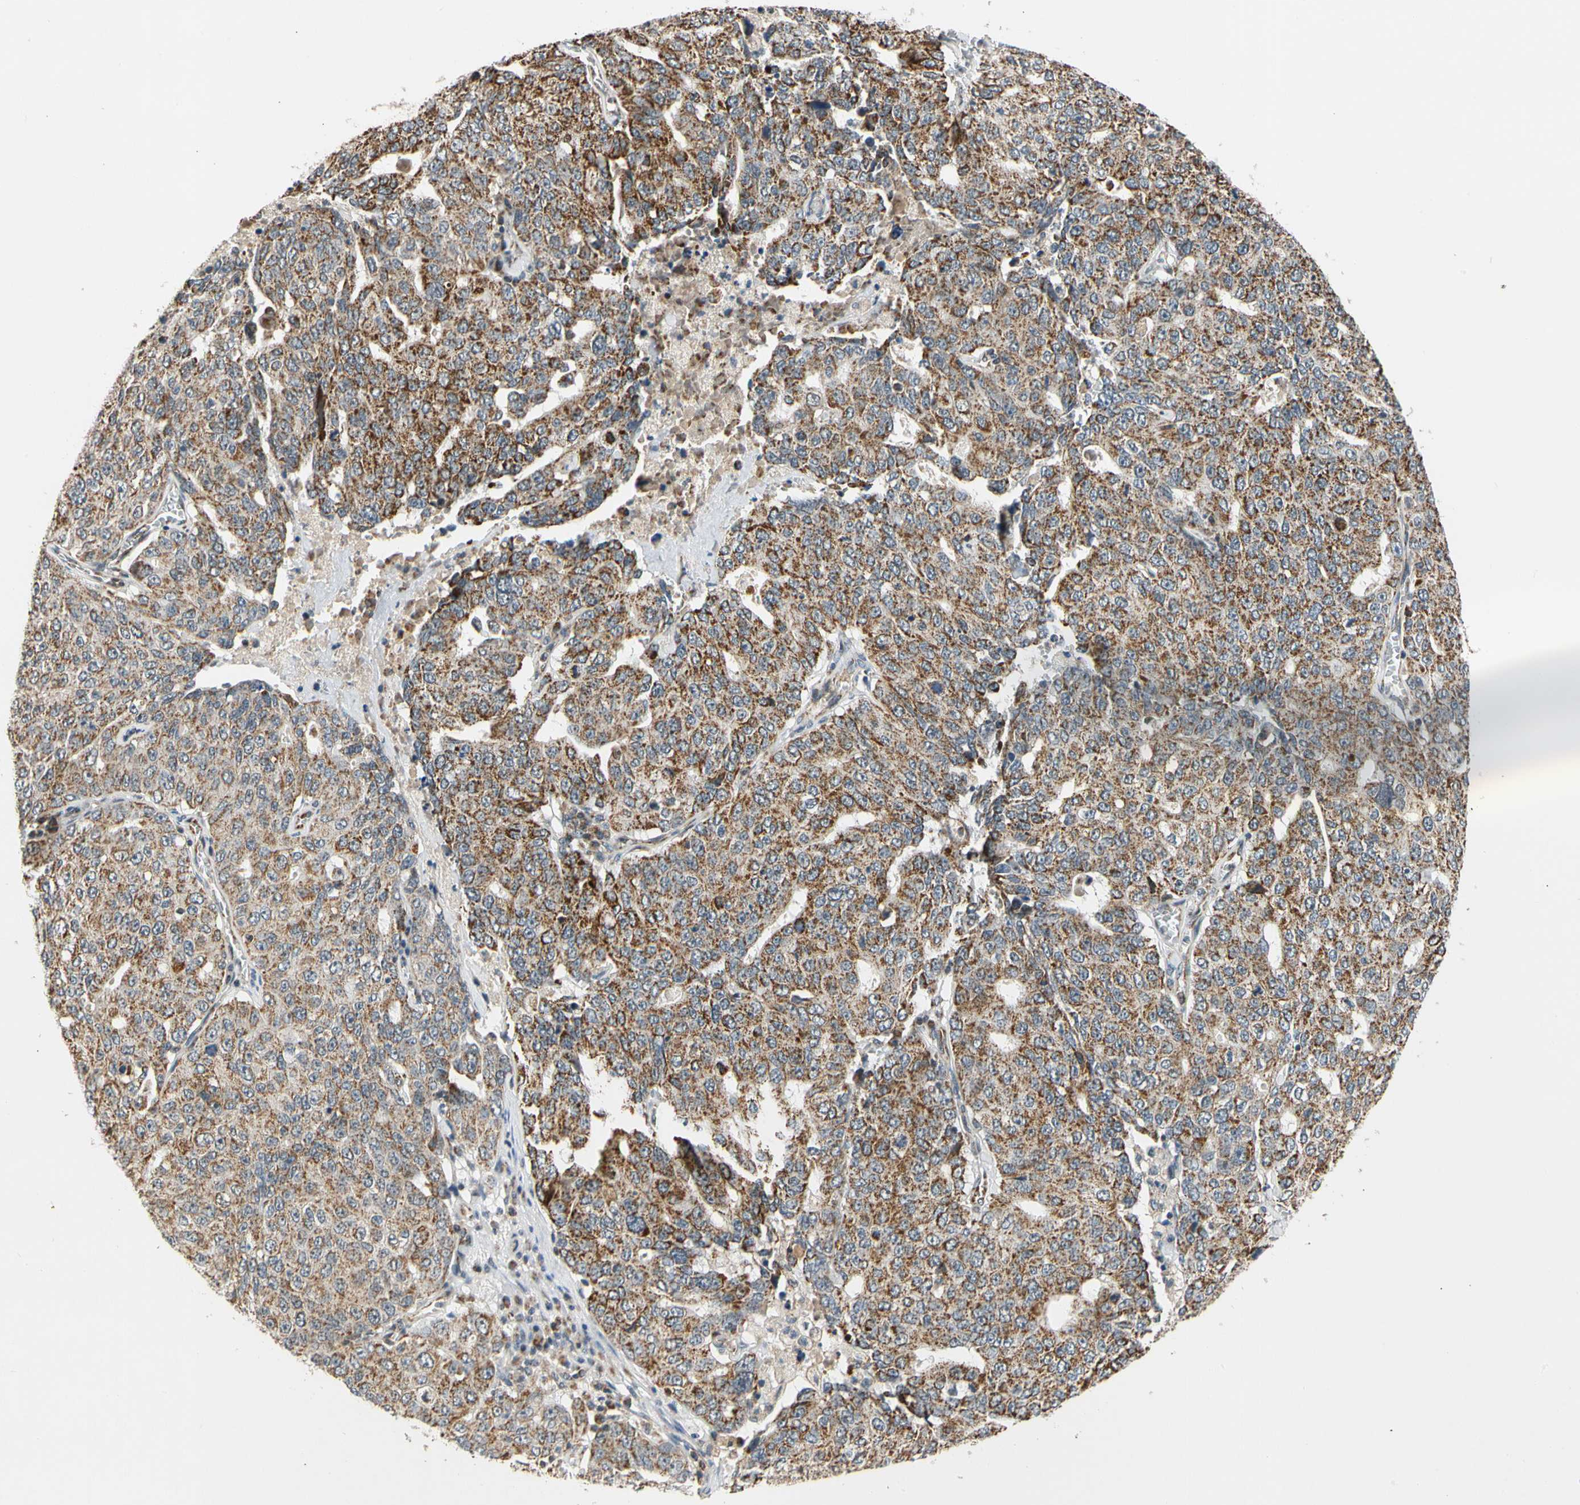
{"staining": {"intensity": "moderate", "quantity": ">75%", "location": "cytoplasmic/membranous"}, "tissue": "ovarian cancer", "cell_type": "Tumor cells", "image_type": "cancer", "snomed": [{"axis": "morphology", "description": "Carcinoma, endometroid"}, {"axis": "topography", "description": "Ovary"}], "caption": "Ovarian endometroid carcinoma stained with a brown dye reveals moderate cytoplasmic/membranous positive positivity in approximately >75% of tumor cells.", "gene": "KHDC4", "patient": {"sex": "female", "age": 62}}